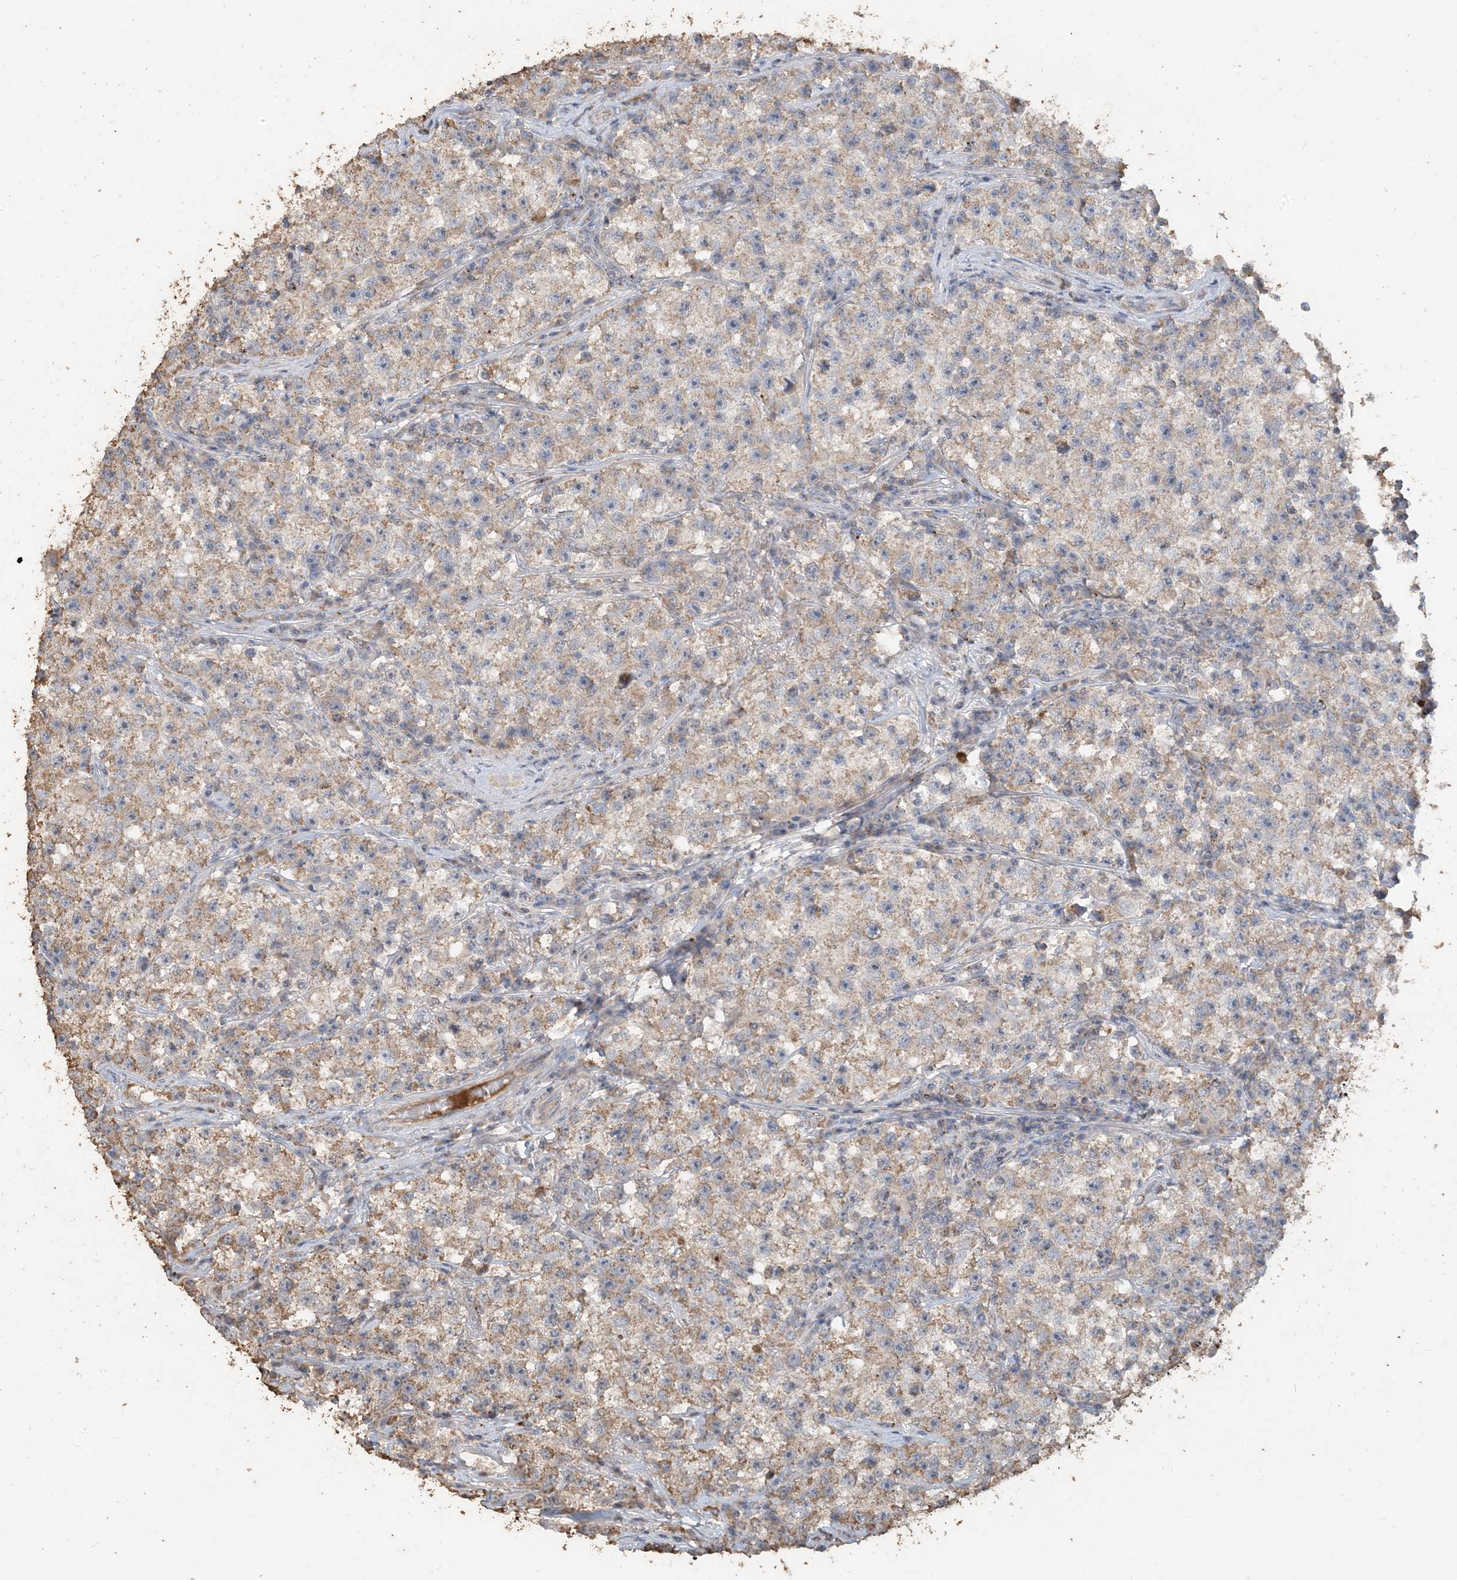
{"staining": {"intensity": "moderate", "quantity": ">75%", "location": "cytoplasmic/membranous"}, "tissue": "testis cancer", "cell_type": "Tumor cells", "image_type": "cancer", "snomed": [{"axis": "morphology", "description": "Seminoma, NOS"}, {"axis": "topography", "description": "Testis"}], "caption": "Human testis cancer (seminoma) stained for a protein (brown) displays moderate cytoplasmic/membranous positive staining in about >75% of tumor cells.", "gene": "SFMBT2", "patient": {"sex": "male", "age": 22}}